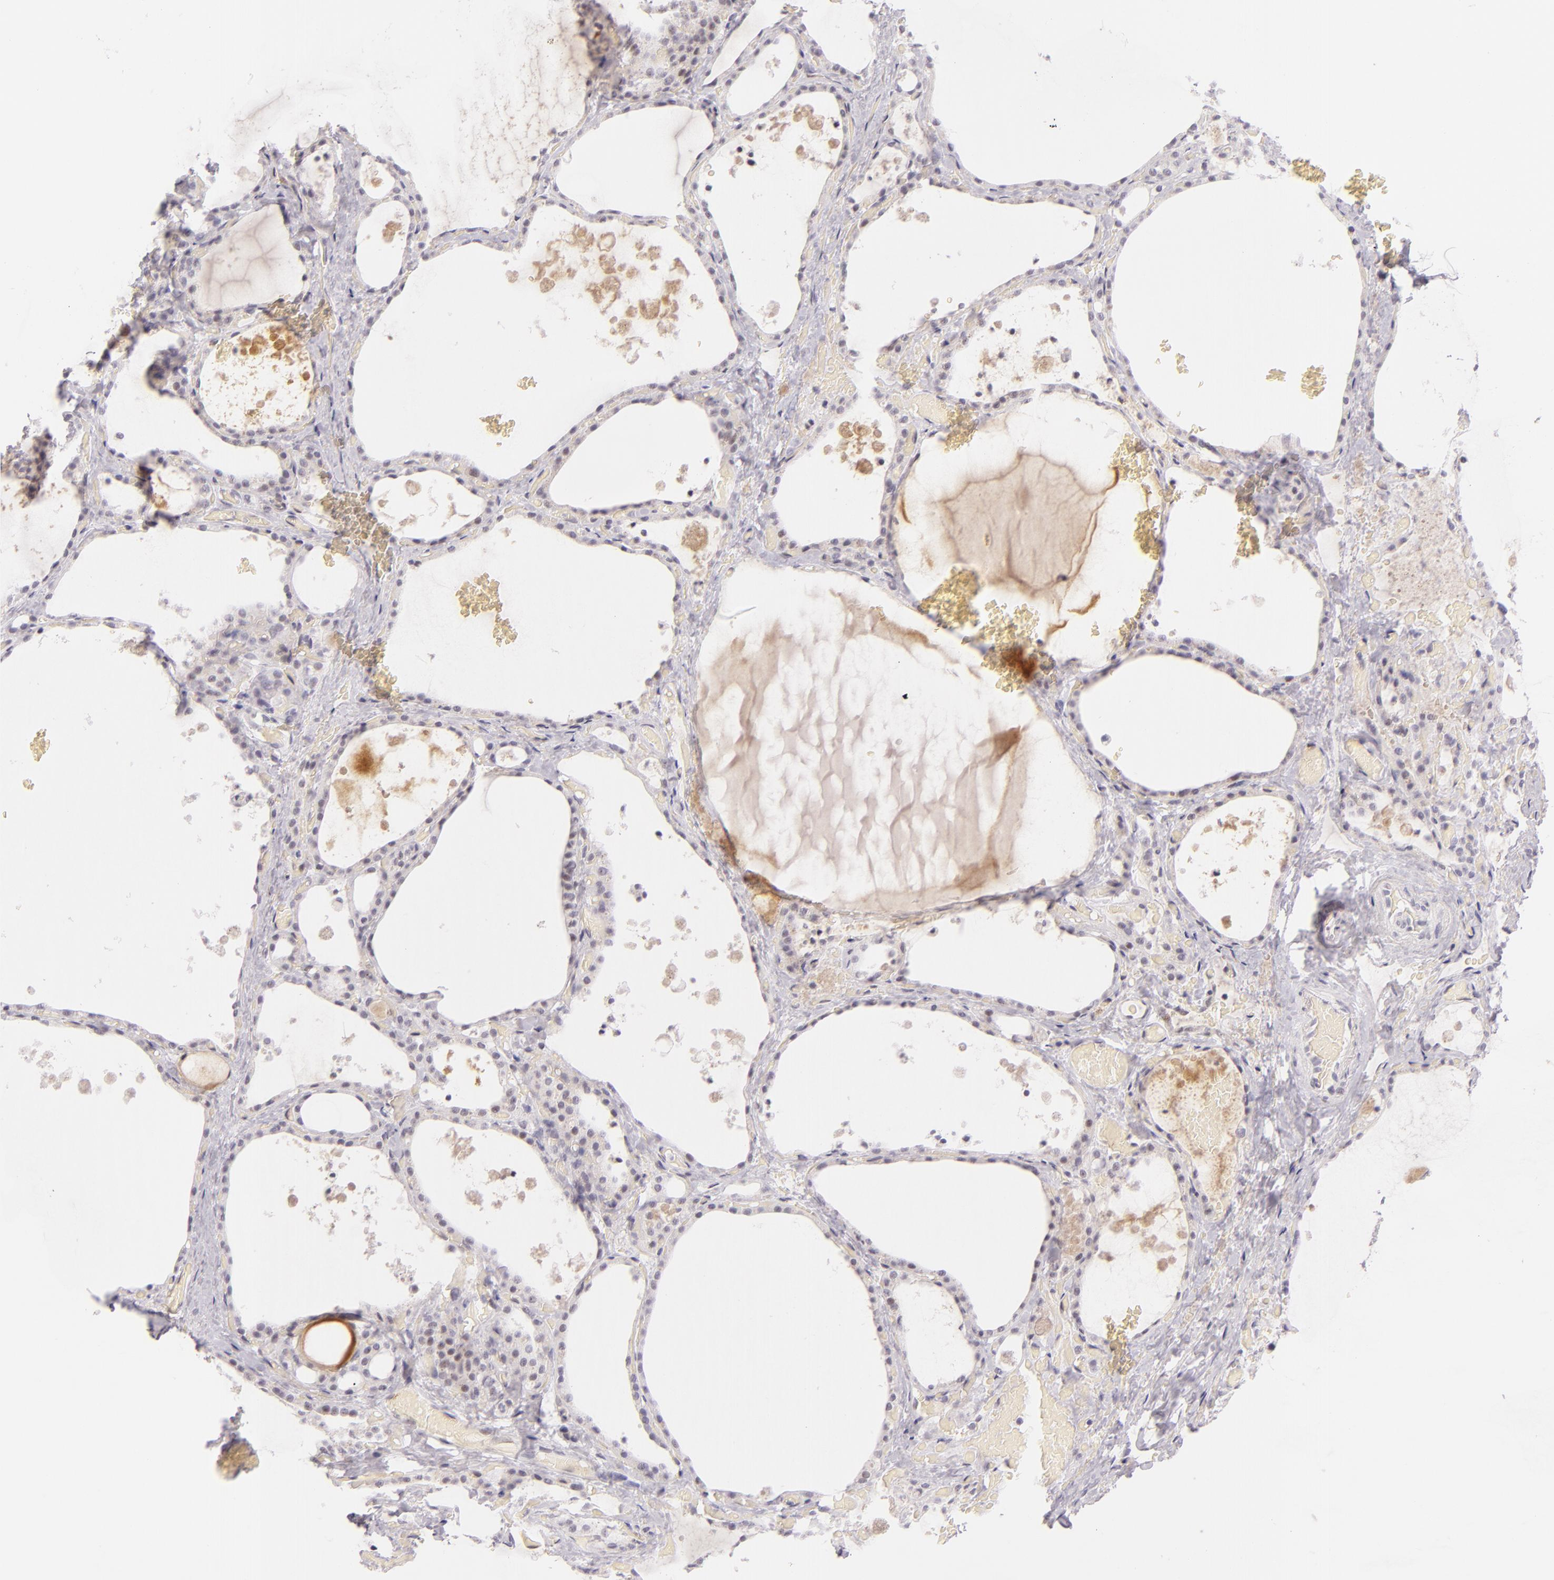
{"staining": {"intensity": "negative", "quantity": "none", "location": "none"}, "tissue": "thyroid gland", "cell_type": "Glandular cells", "image_type": "normal", "snomed": [{"axis": "morphology", "description": "Normal tissue, NOS"}, {"axis": "topography", "description": "Thyroid gland"}], "caption": "IHC of normal thyroid gland shows no expression in glandular cells.", "gene": "BCL3", "patient": {"sex": "male", "age": 61}}